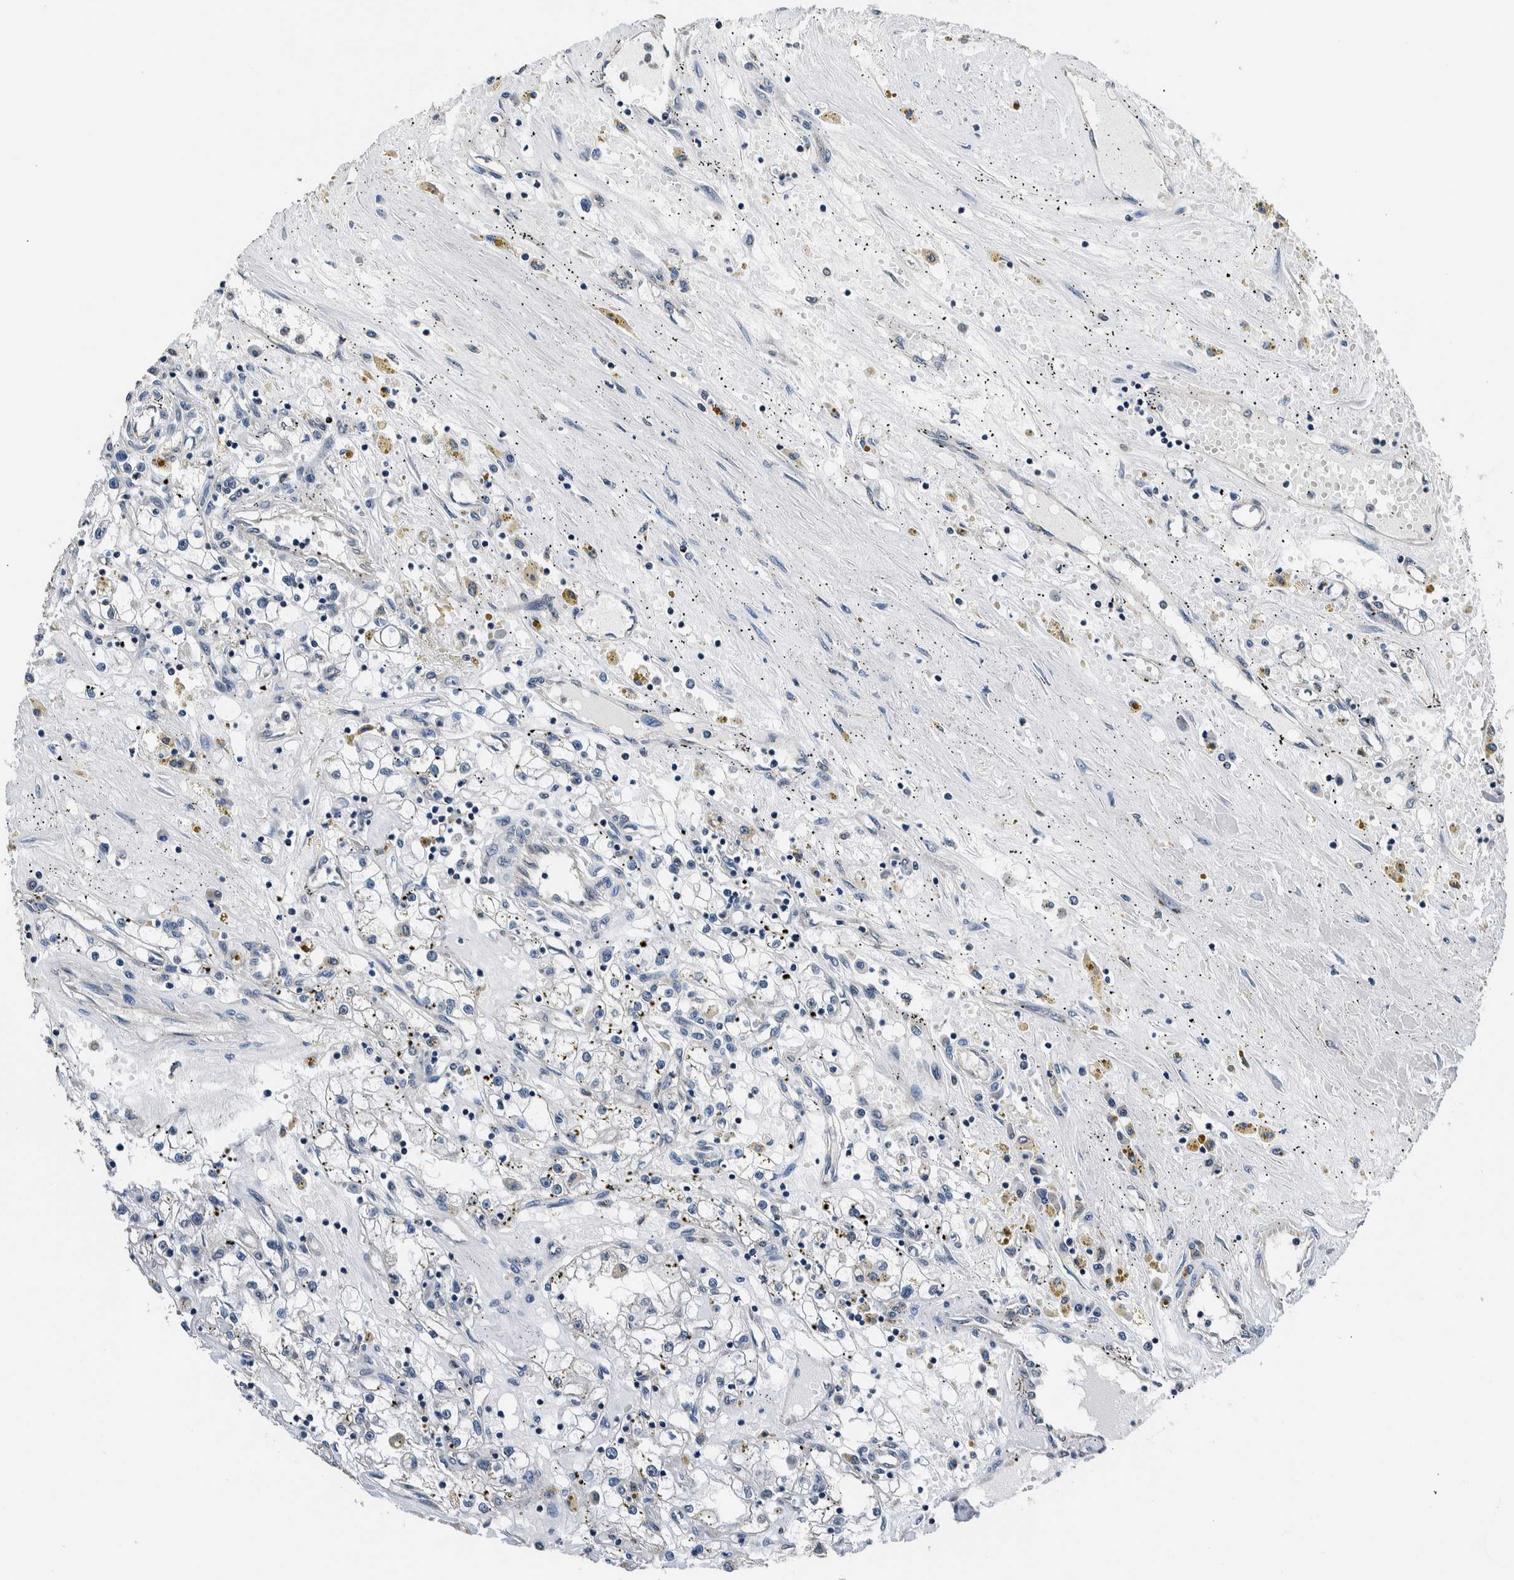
{"staining": {"intensity": "negative", "quantity": "none", "location": "none"}, "tissue": "renal cancer", "cell_type": "Tumor cells", "image_type": "cancer", "snomed": [{"axis": "morphology", "description": "Adenocarcinoma, NOS"}, {"axis": "topography", "description": "Kidney"}], "caption": "A photomicrograph of renal cancer (adenocarcinoma) stained for a protein demonstrates no brown staining in tumor cells. Brightfield microscopy of immunohistochemistry (IHC) stained with DAB (brown) and hematoxylin (blue), captured at high magnification.", "gene": "NIBAN2", "patient": {"sex": "male", "age": 56}}